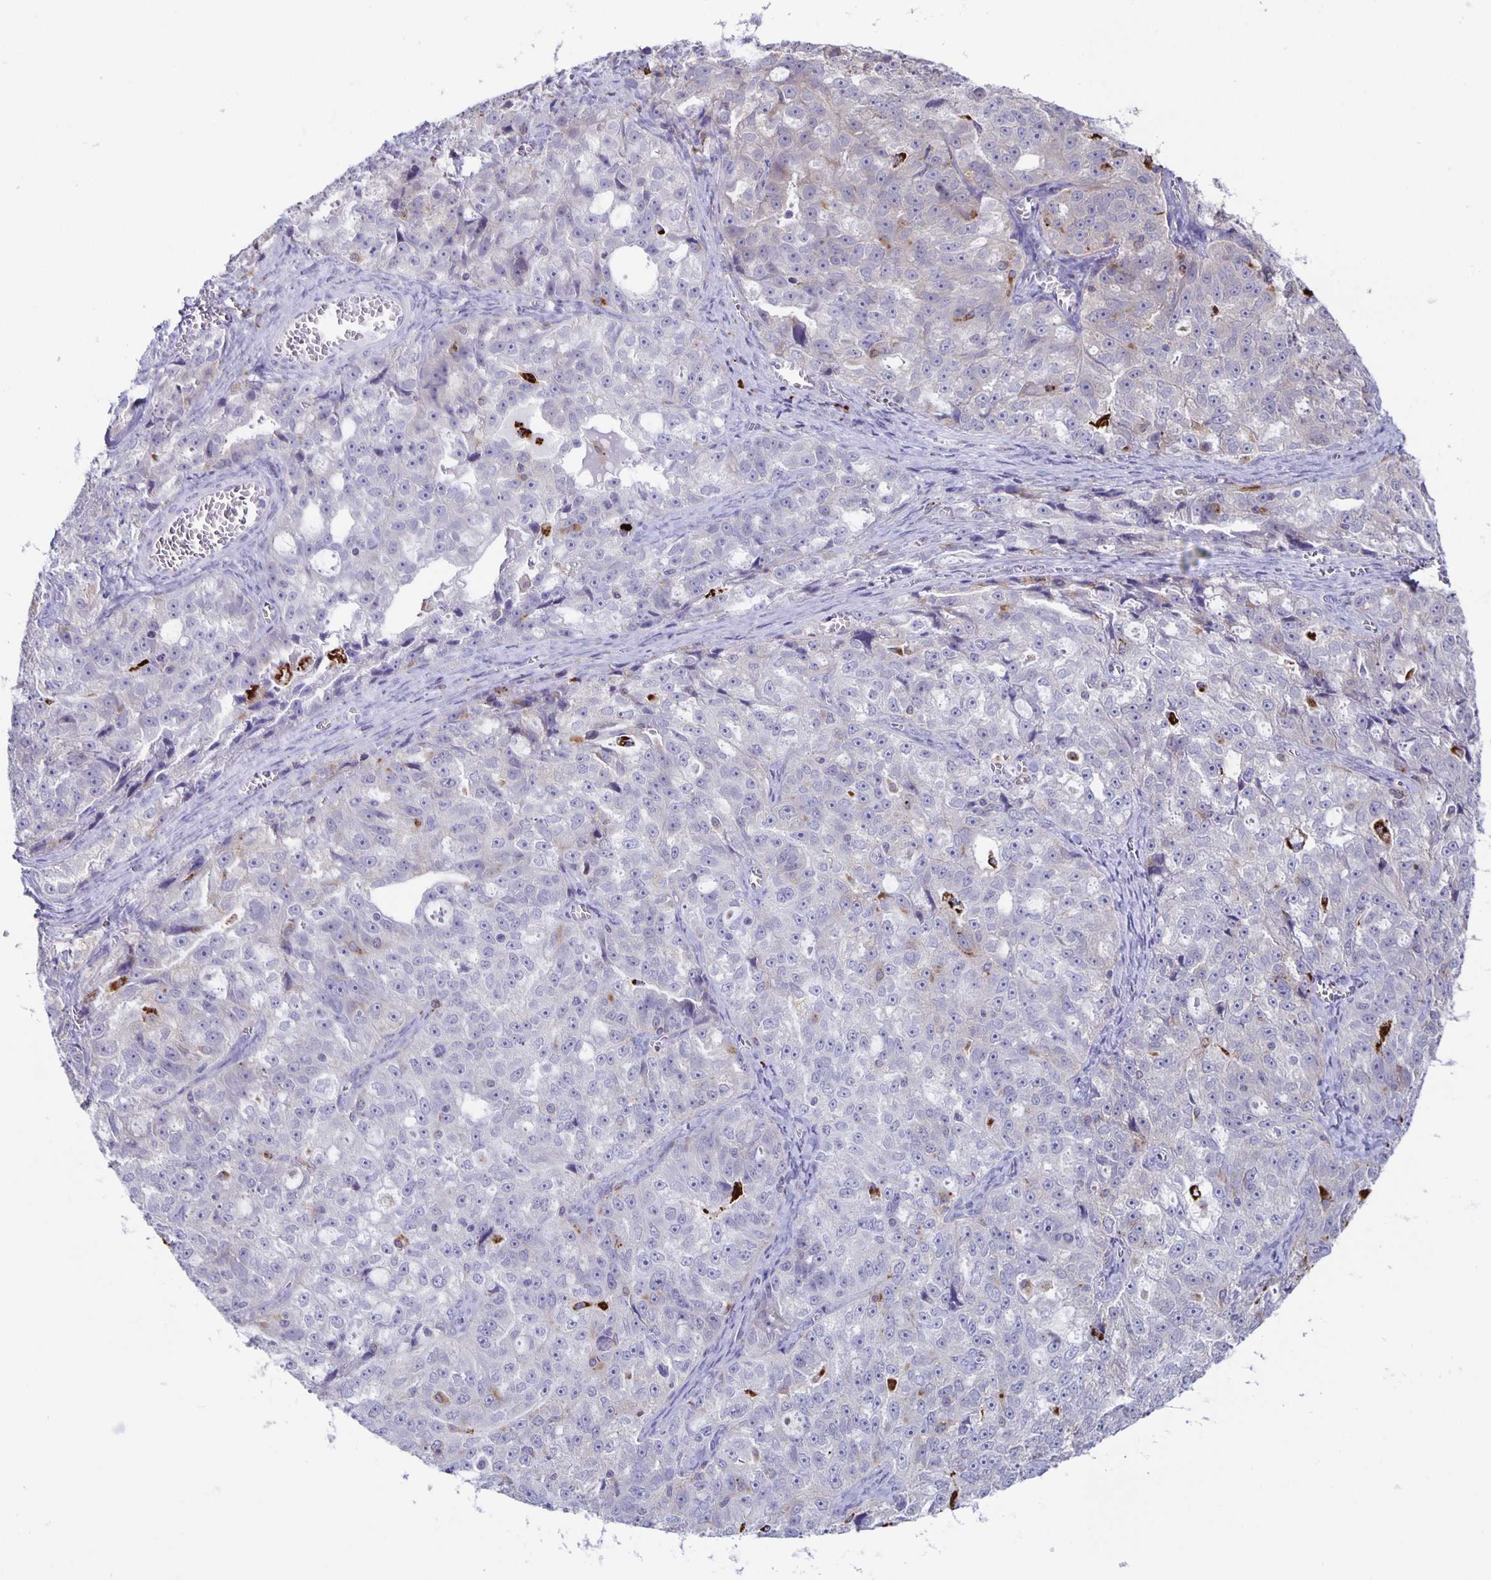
{"staining": {"intensity": "negative", "quantity": "none", "location": "none"}, "tissue": "ovarian cancer", "cell_type": "Tumor cells", "image_type": "cancer", "snomed": [{"axis": "morphology", "description": "Cystadenocarcinoma, serous, NOS"}, {"axis": "topography", "description": "Ovary"}], "caption": "The histopathology image demonstrates no staining of tumor cells in ovarian cancer.", "gene": "LIPA", "patient": {"sex": "female", "age": 51}}